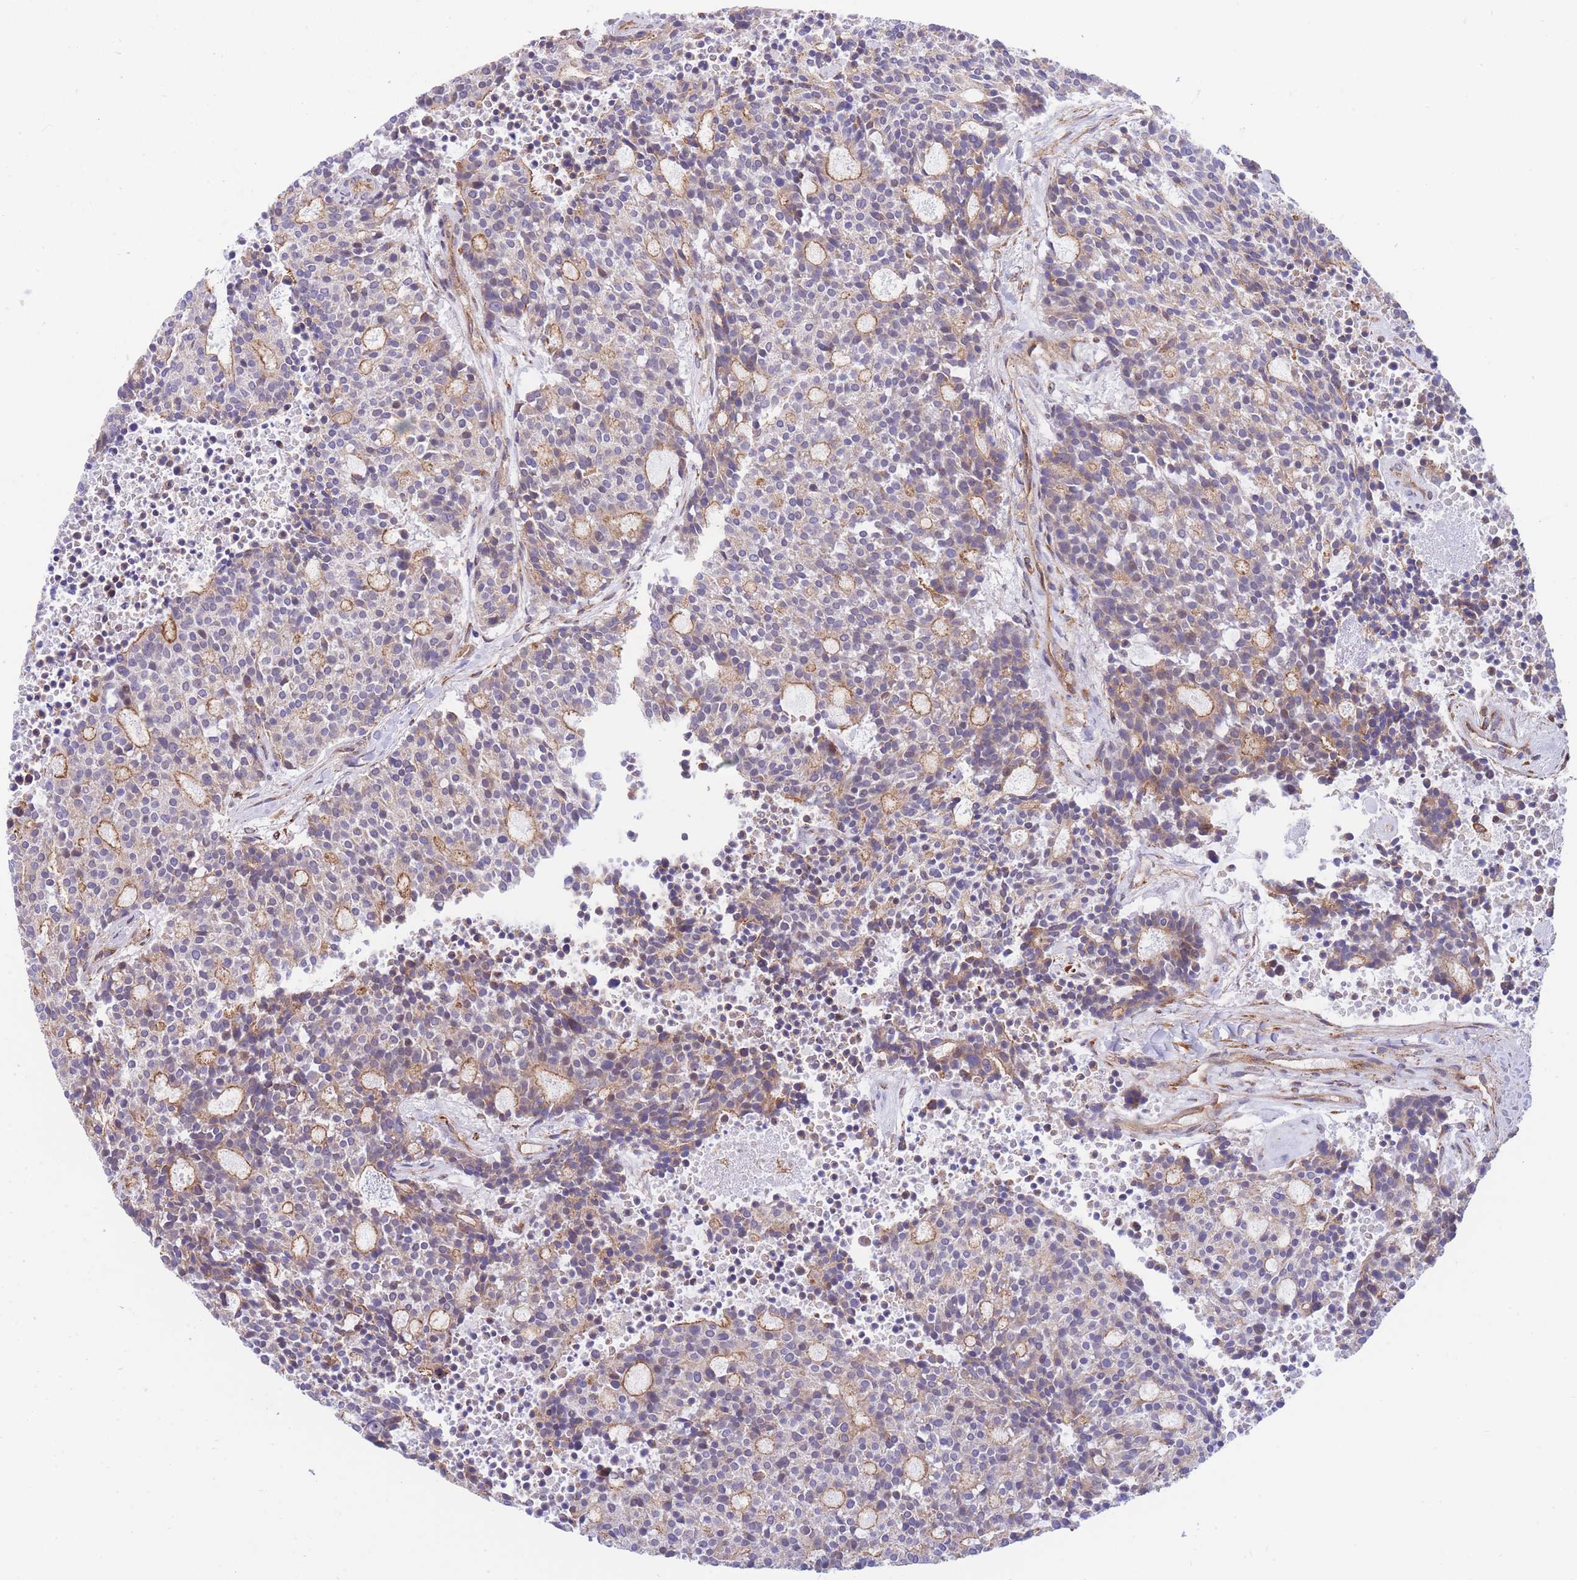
{"staining": {"intensity": "moderate", "quantity": "25%-75%", "location": "cytoplasmic/membranous"}, "tissue": "carcinoid", "cell_type": "Tumor cells", "image_type": "cancer", "snomed": [{"axis": "morphology", "description": "Carcinoid, malignant, NOS"}, {"axis": "topography", "description": "Pancreas"}], "caption": "Immunohistochemistry staining of carcinoid (malignant), which demonstrates medium levels of moderate cytoplasmic/membranous positivity in about 25%-75% of tumor cells indicating moderate cytoplasmic/membranous protein staining. The staining was performed using DAB (brown) for protein detection and nuclei were counterstained in hematoxylin (blue).", "gene": "LRRN4CL", "patient": {"sex": "female", "age": 54}}